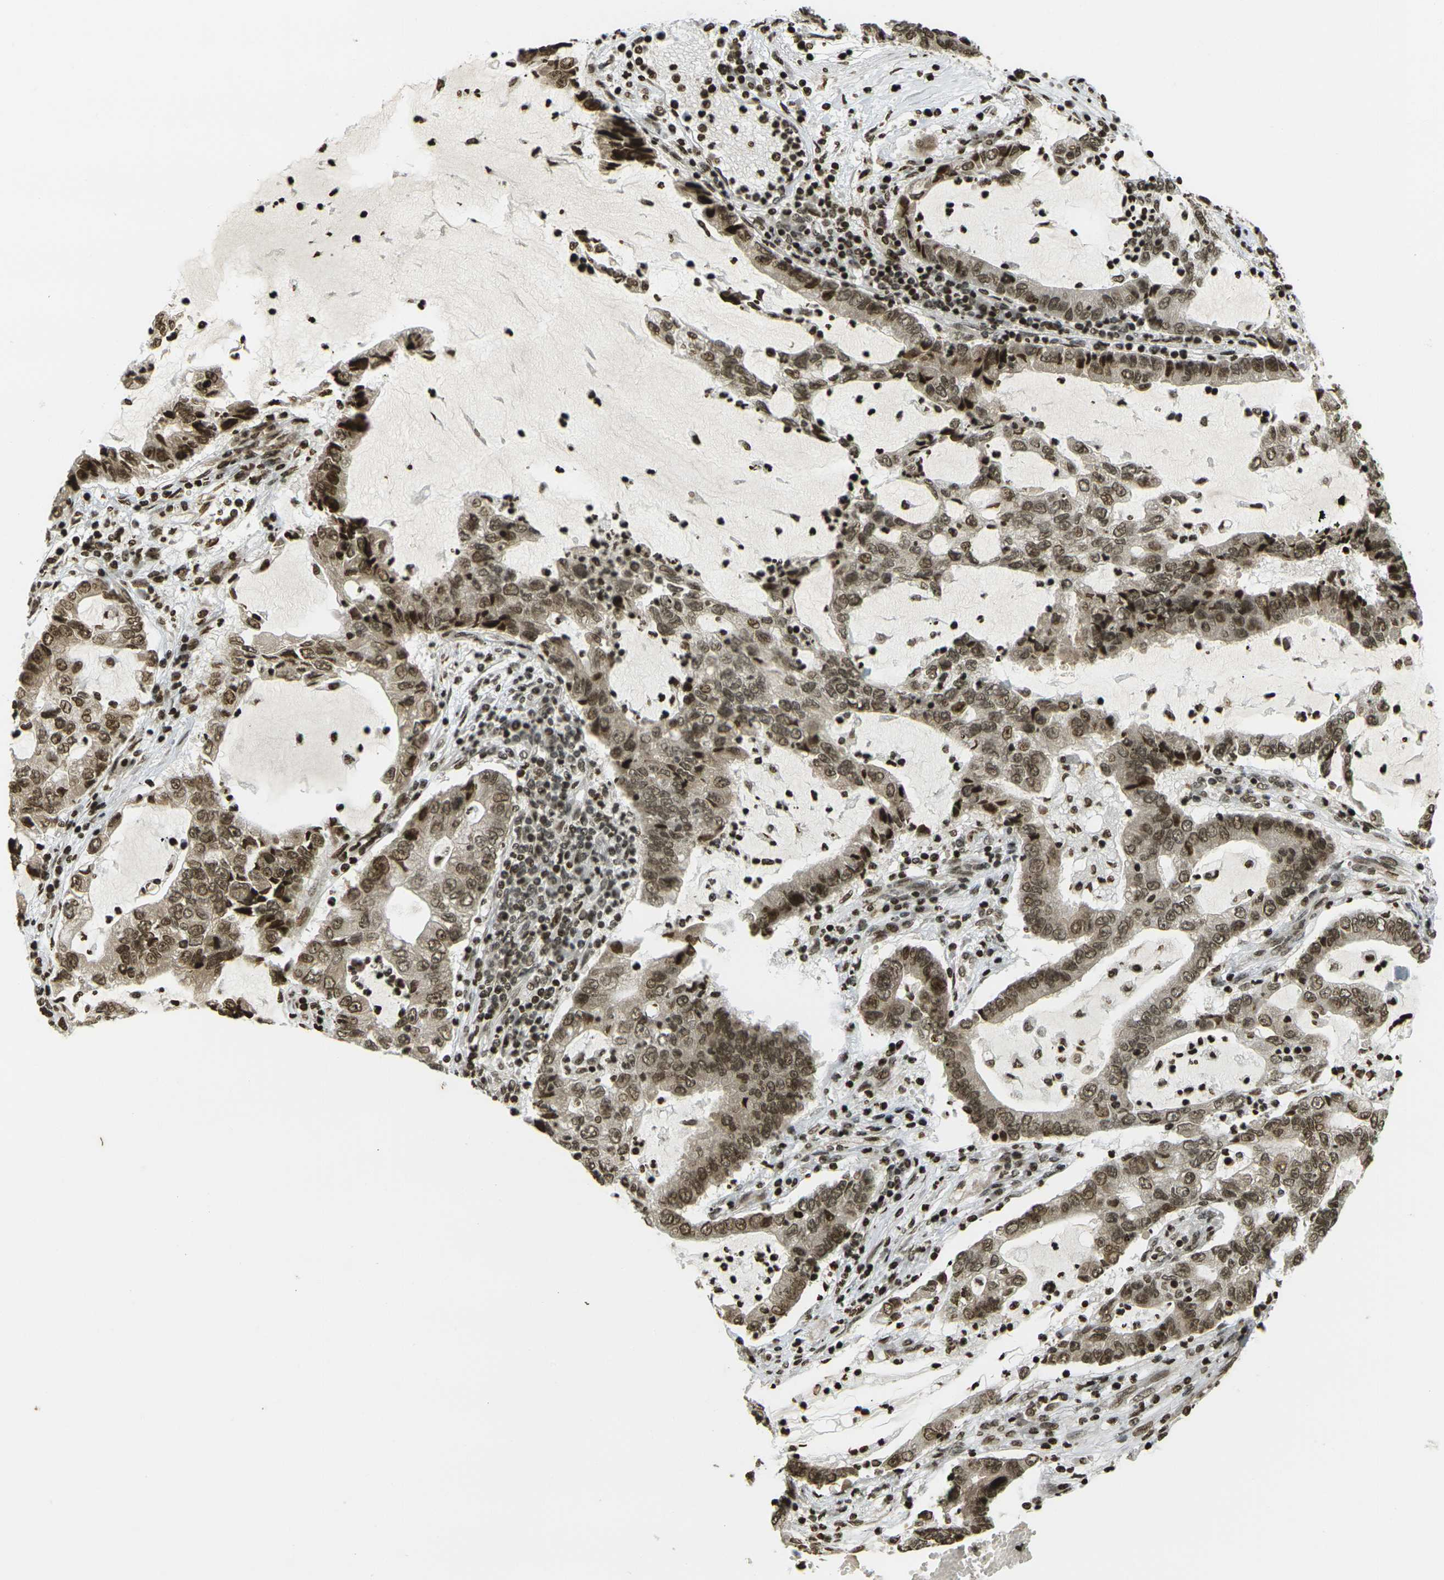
{"staining": {"intensity": "moderate", "quantity": ">75%", "location": "cytoplasmic/membranous,nuclear"}, "tissue": "lung cancer", "cell_type": "Tumor cells", "image_type": "cancer", "snomed": [{"axis": "morphology", "description": "Adenocarcinoma, NOS"}, {"axis": "topography", "description": "Lung"}], "caption": "This photomicrograph shows lung cancer (adenocarcinoma) stained with immunohistochemistry to label a protein in brown. The cytoplasmic/membranous and nuclear of tumor cells show moderate positivity for the protein. Nuclei are counter-stained blue.", "gene": "RUVBL2", "patient": {"sex": "female", "age": 51}}